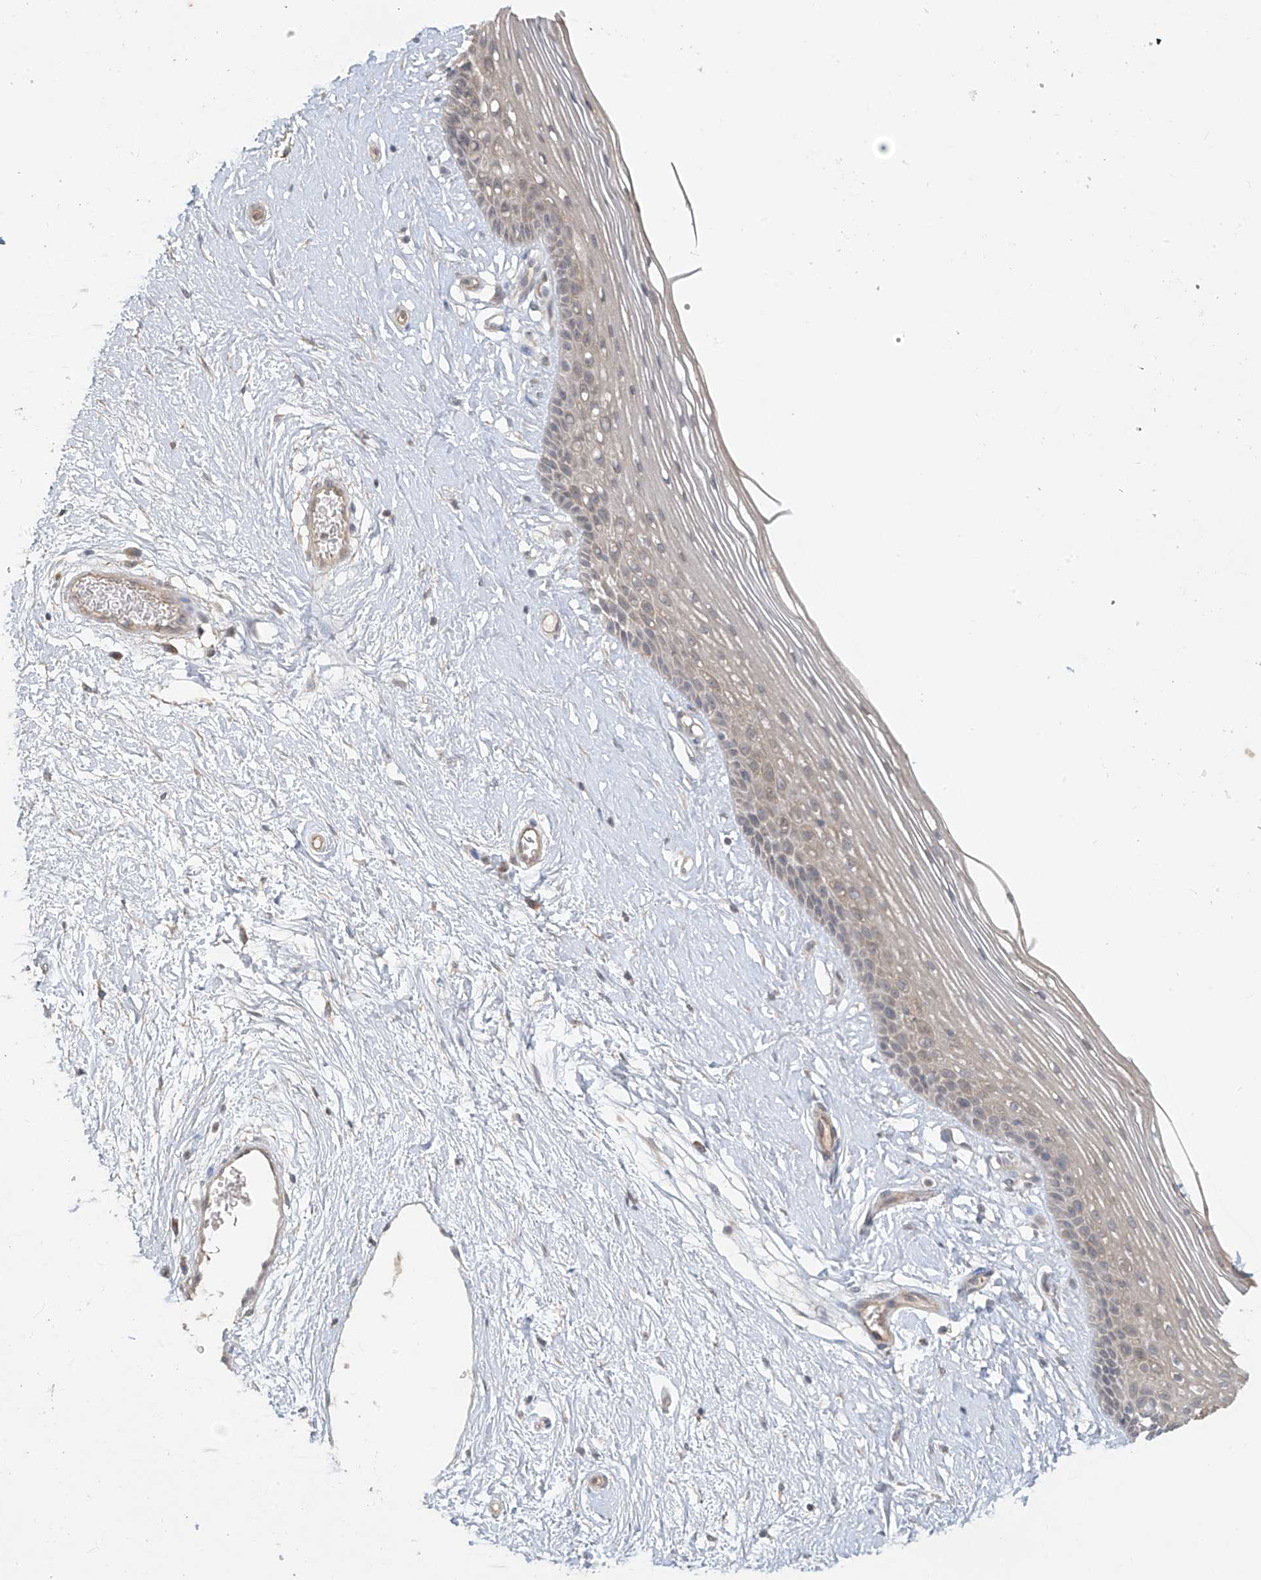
{"staining": {"intensity": "weak", "quantity": "25%-75%", "location": "cytoplasmic/membranous"}, "tissue": "vagina", "cell_type": "Squamous epithelial cells", "image_type": "normal", "snomed": [{"axis": "morphology", "description": "Normal tissue, NOS"}, {"axis": "topography", "description": "Vagina"}], "caption": "Protein staining shows weak cytoplasmic/membranous expression in about 25%-75% of squamous epithelial cells in normal vagina. (brown staining indicates protein expression, while blue staining denotes nuclei).", "gene": "DGKQ", "patient": {"sex": "female", "age": 46}}